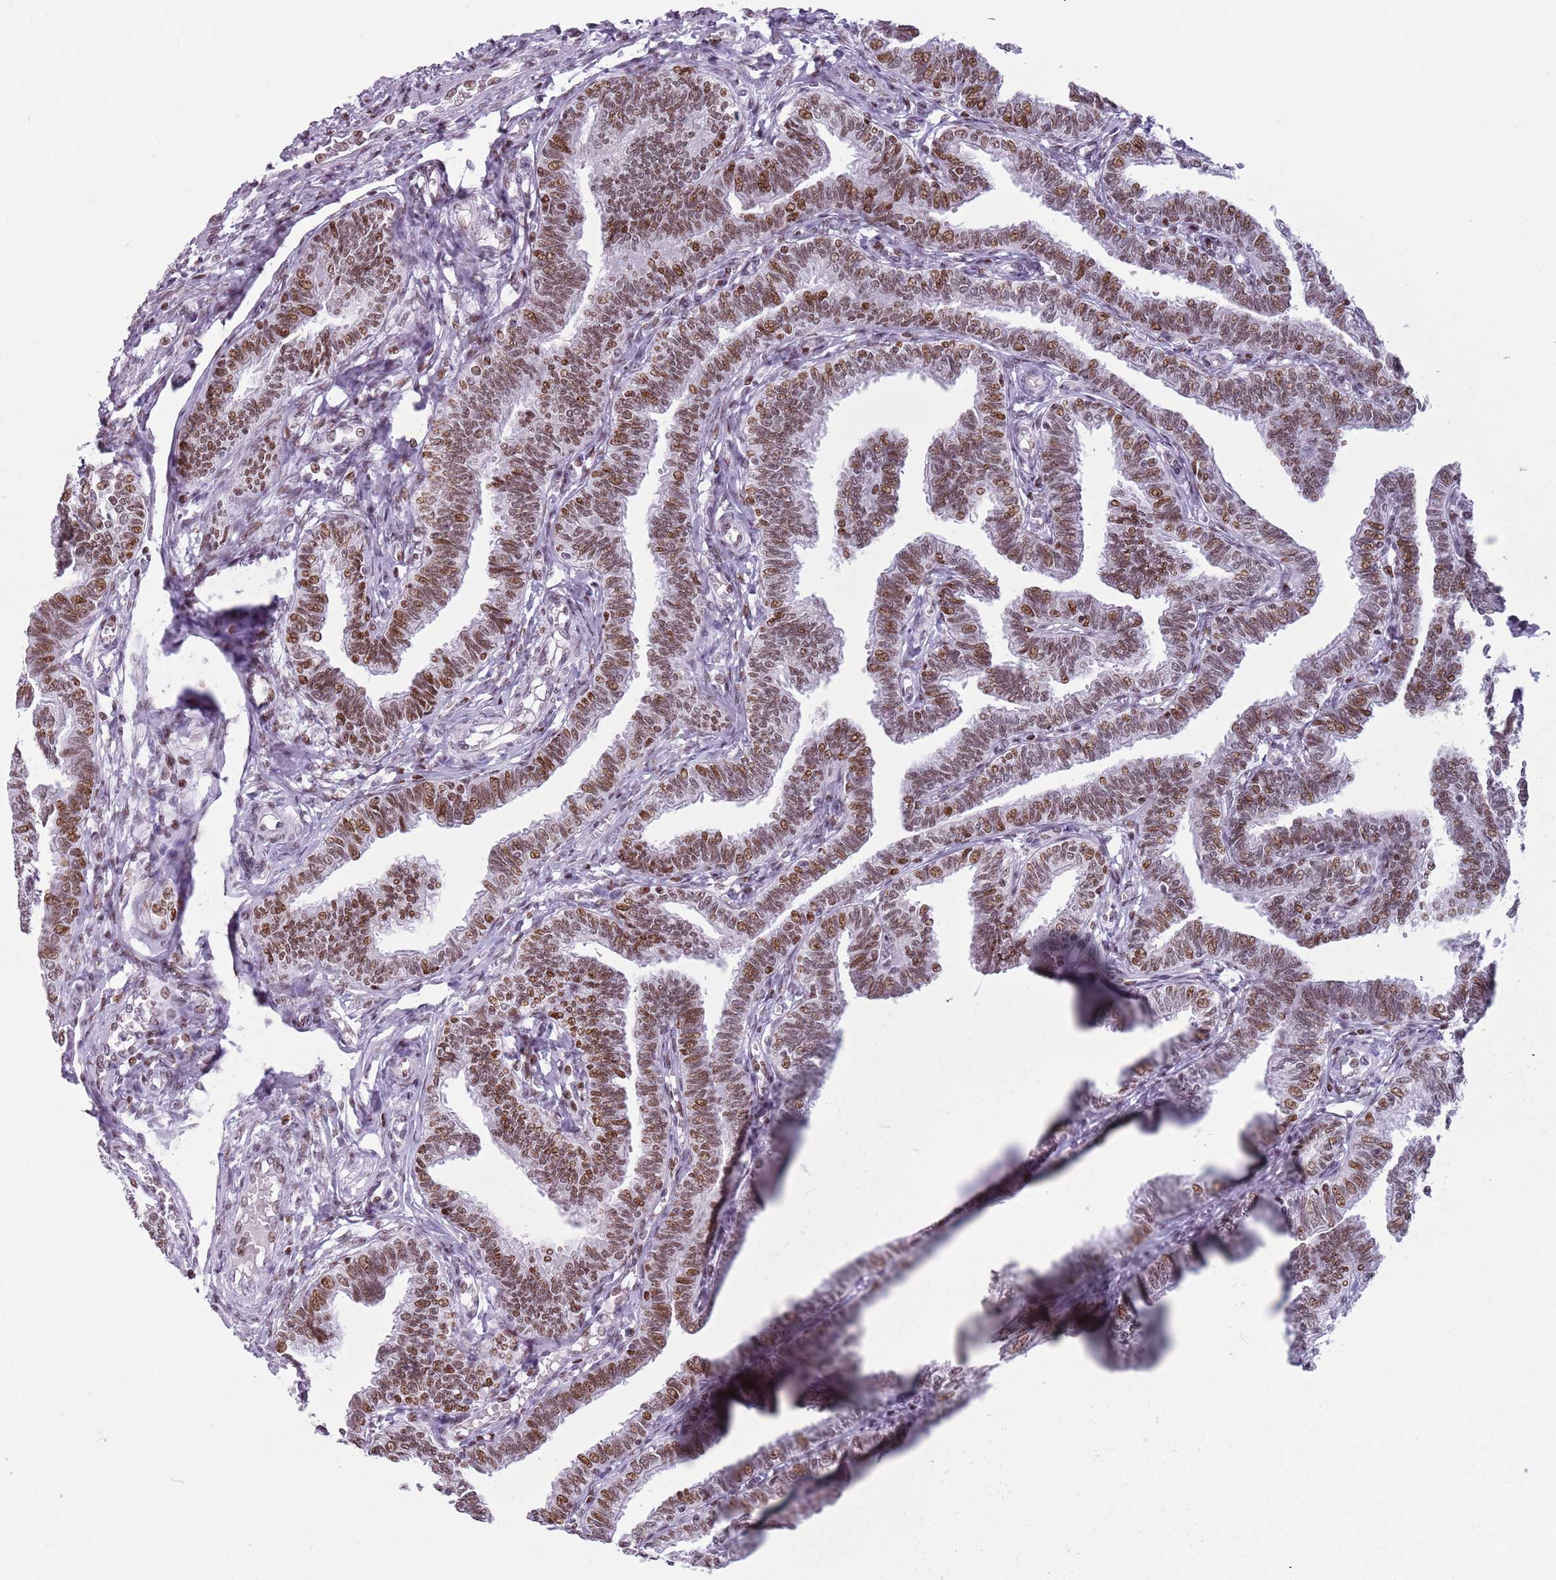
{"staining": {"intensity": "moderate", "quantity": ">75%", "location": "nuclear"}, "tissue": "fallopian tube", "cell_type": "Glandular cells", "image_type": "normal", "snomed": [{"axis": "morphology", "description": "Normal tissue, NOS"}, {"axis": "topography", "description": "Fallopian tube"}, {"axis": "topography", "description": "Ovary"}], "caption": "This micrograph exhibits IHC staining of benign human fallopian tube, with medium moderate nuclear expression in about >75% of glandular cells.", "gene": "FAM104B", "patient": {"sex": "female", "age": 23}}